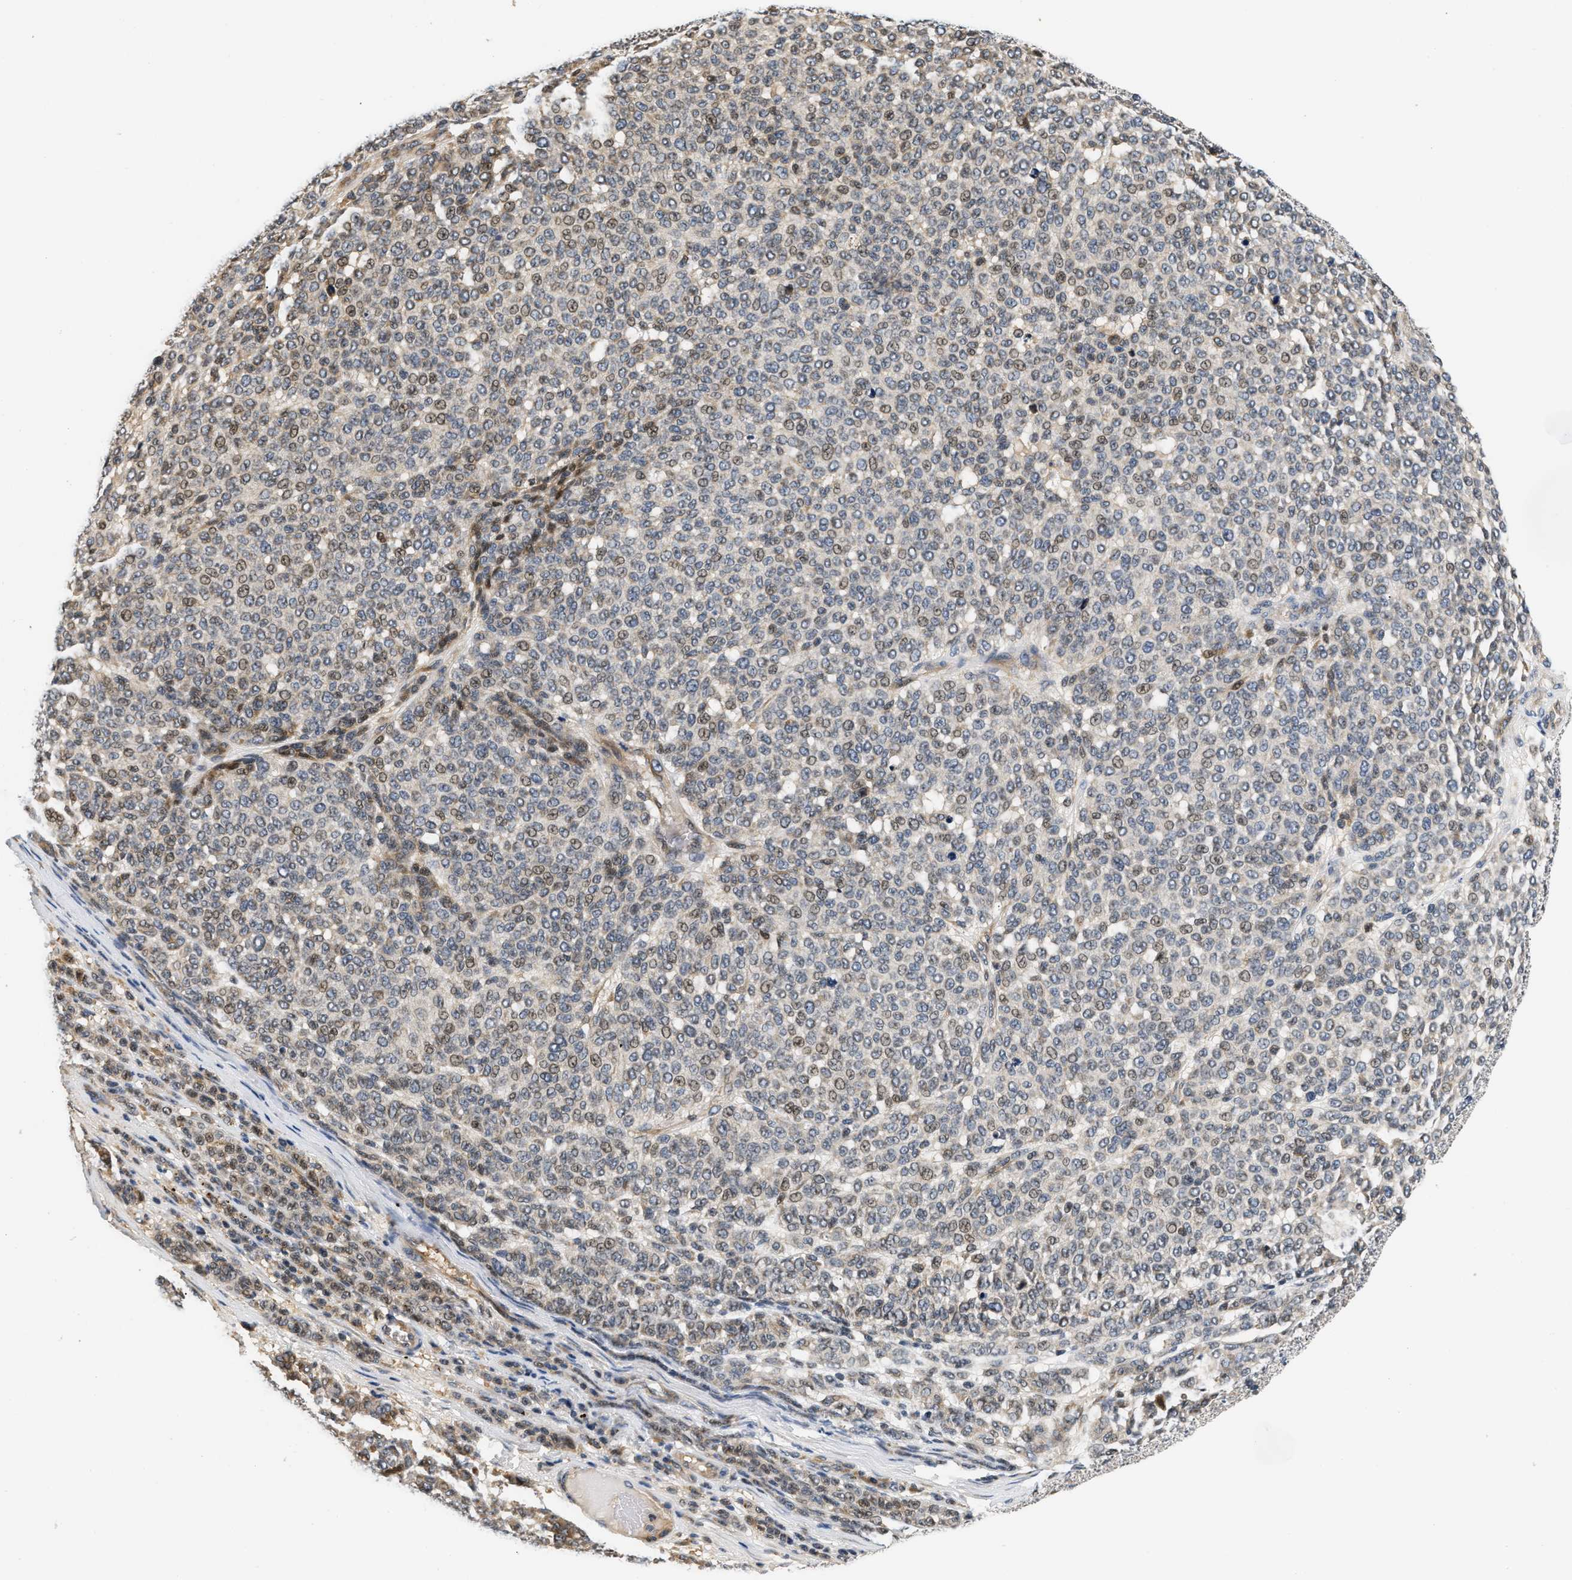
{"staining": {"intensity": "weak", "quantity": "25%-75%", "location": "cytoplasmic/membranous,nuclear"}, "tissue": "melanoma", "cell_type": "Tumor cells", "image_type": "cancer", "snomed": [{"axis": "morphology", "description": "Malignant melanoma, NOS"}, {"axis": "topography", "description": "Skin"}], "caption": "Immunohistochemistry histopathology image of malignant melanoma stained for a protein (brown), which demonstrates low levels of weak cytoplasmic/membranous and nuclear expression in approximately 25%-75% of tumor cells.", "gene": "TNIP2", "patient": {"sex": "male", "age": 59}}